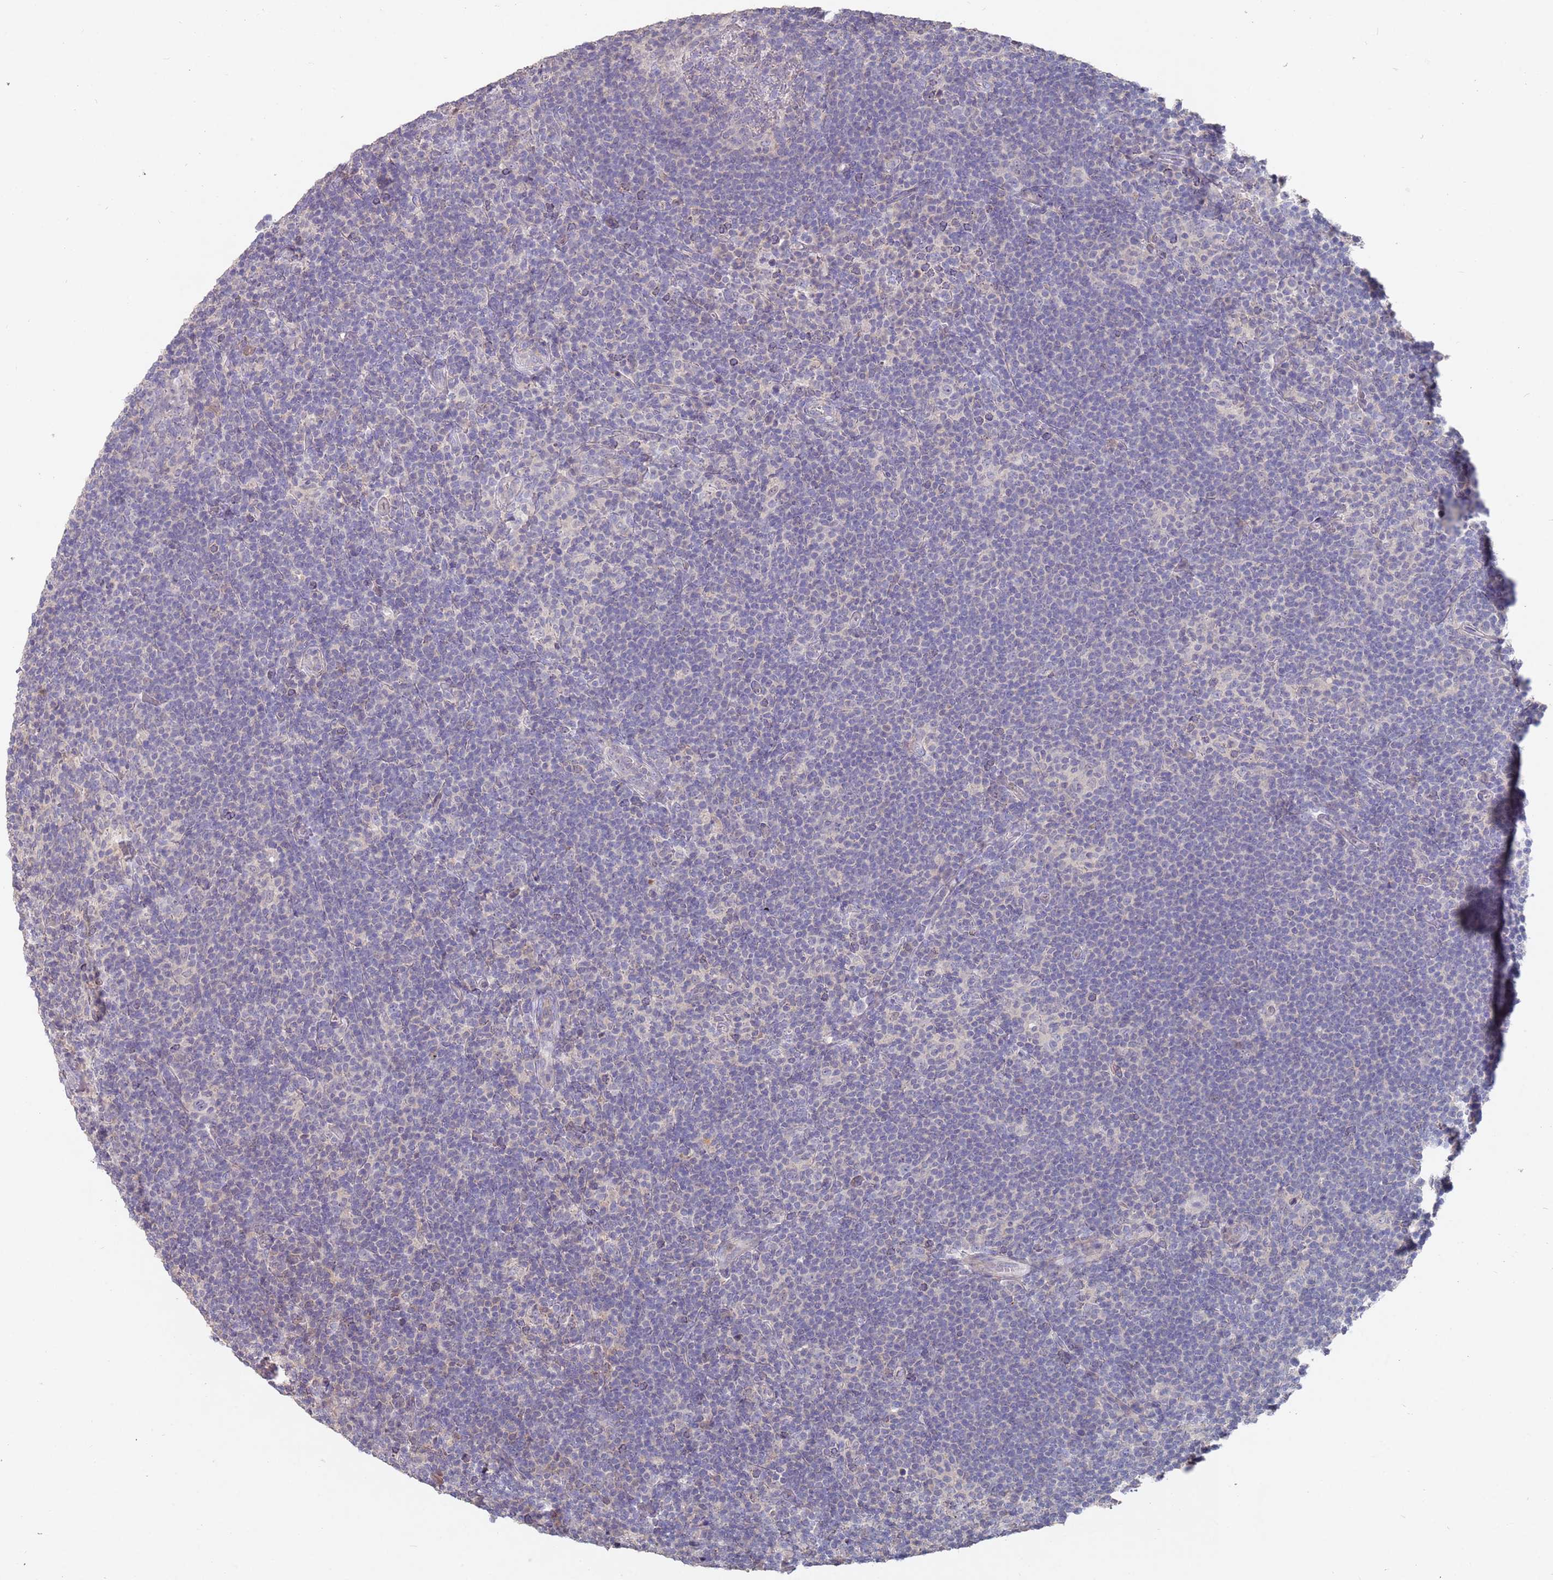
{"staining": {"intensity": "negative", "quantity": "none", "location": "none"}, "tissue": "lymphoma", "cell_type": "Tumor cells", "image_type": "cancer", "snomed": [{"axis": "morphology", "description": "Hodgkin's disease, NOS"}, {"axis": "topography", "description": "Lymph node"}], "caption": "IHC histopathology image of neoplastic tissue: lymphoma stained with DAB (3,3'-diaminobenzidine) displays no significant protein expression in tumor cells.", "gene": "LACC1", "patient": {"sex": "female", "age": 57}}